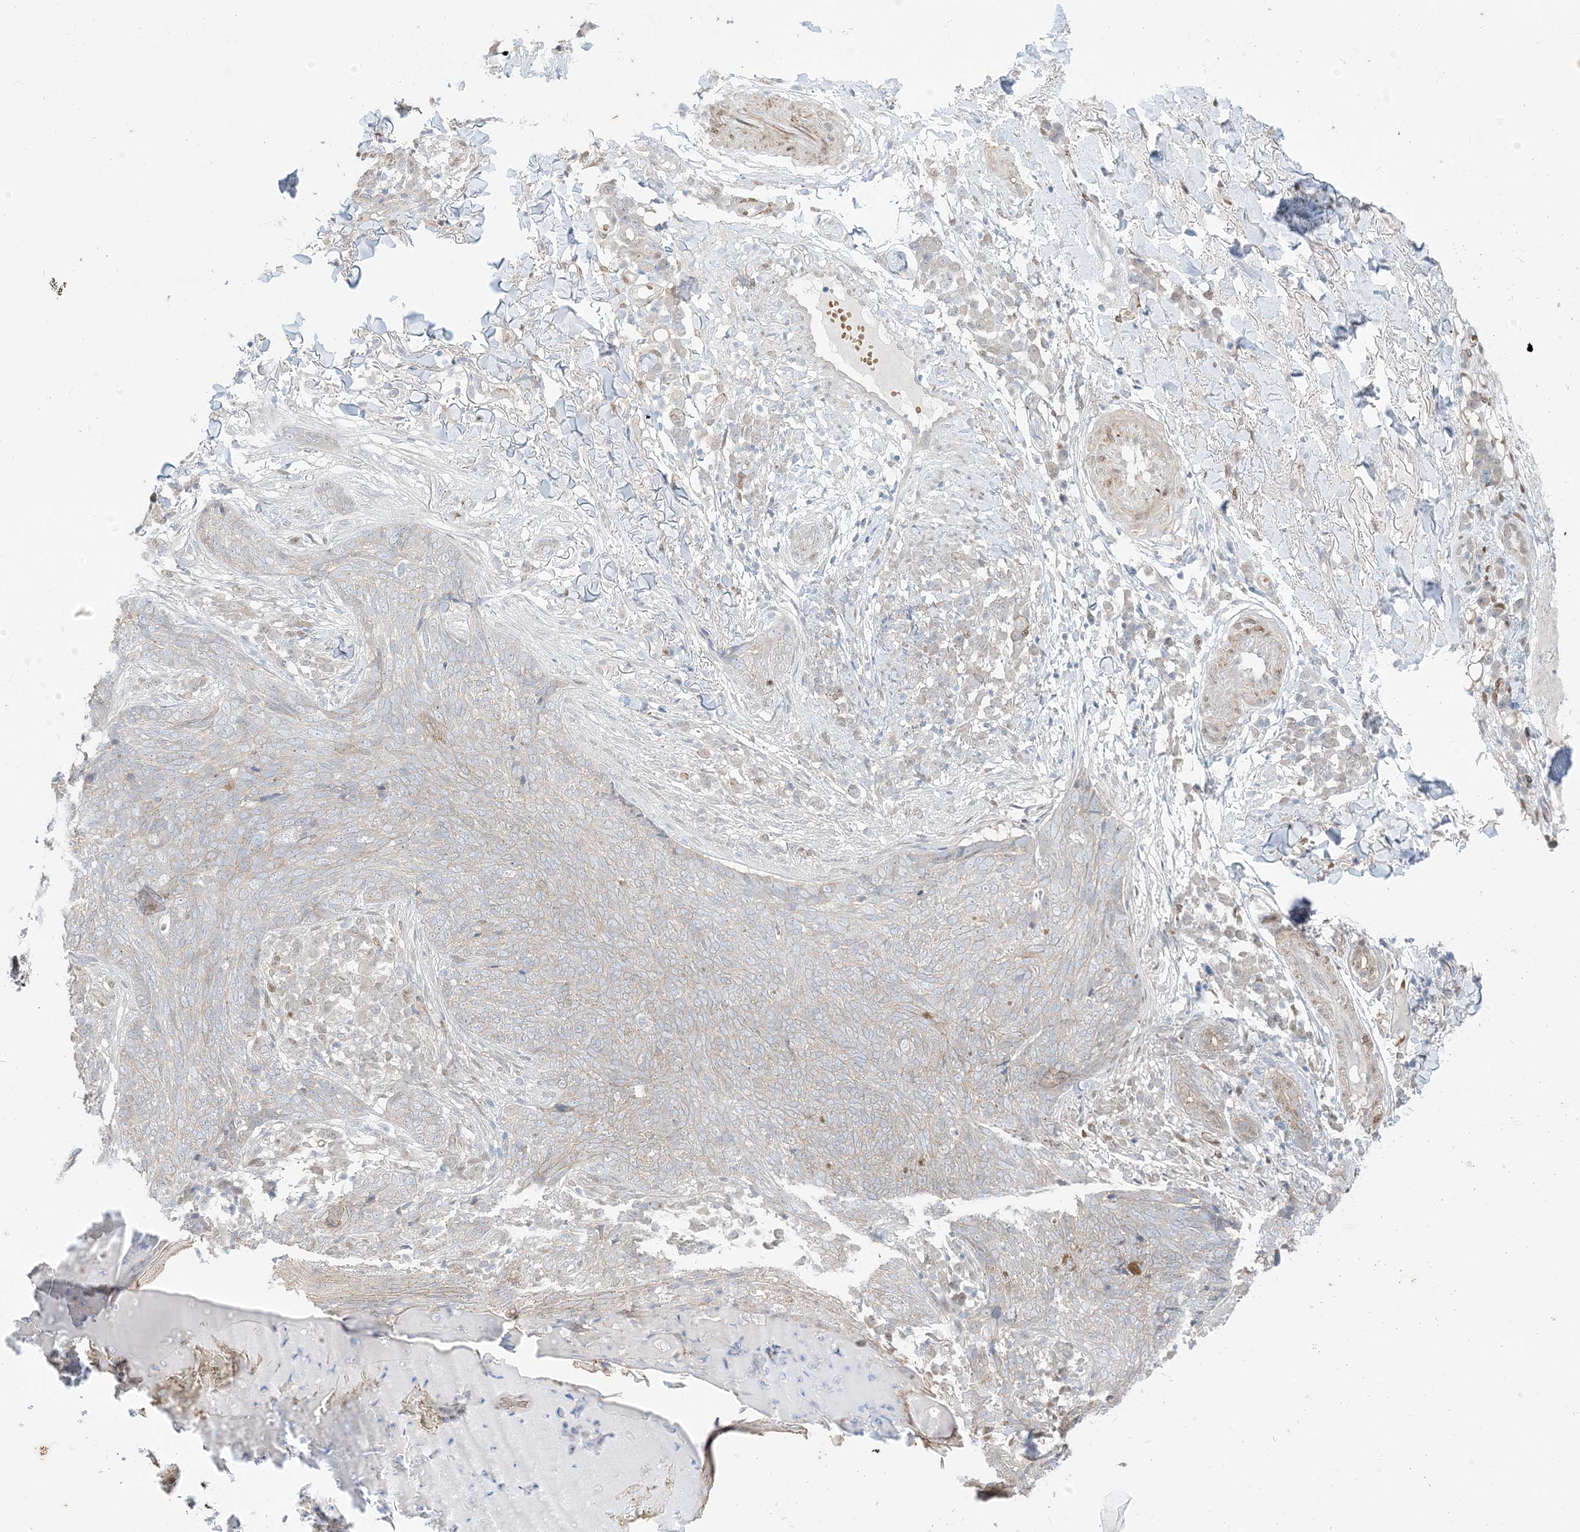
{"staining": {"intensity": "negative", "quantity": "none", "location": "none"}, "tissue": "skin cancer", "cell_type": "Tumor cells", "image_type": "cancer", "snomed": [{"axis": "morphology", "description": "Basal cell carcinoma"}, {"axis": "topography", "description": "Skin"}], "caption": "Immunohistochemistry (IHC) micrograph of neoplastic tissue: human skin basal cell carcinoma stained with DAB reveals no significant protein expression in tumor cells.", "gene": "RIN1", "patient": {"sex": "male", "age": 85}}